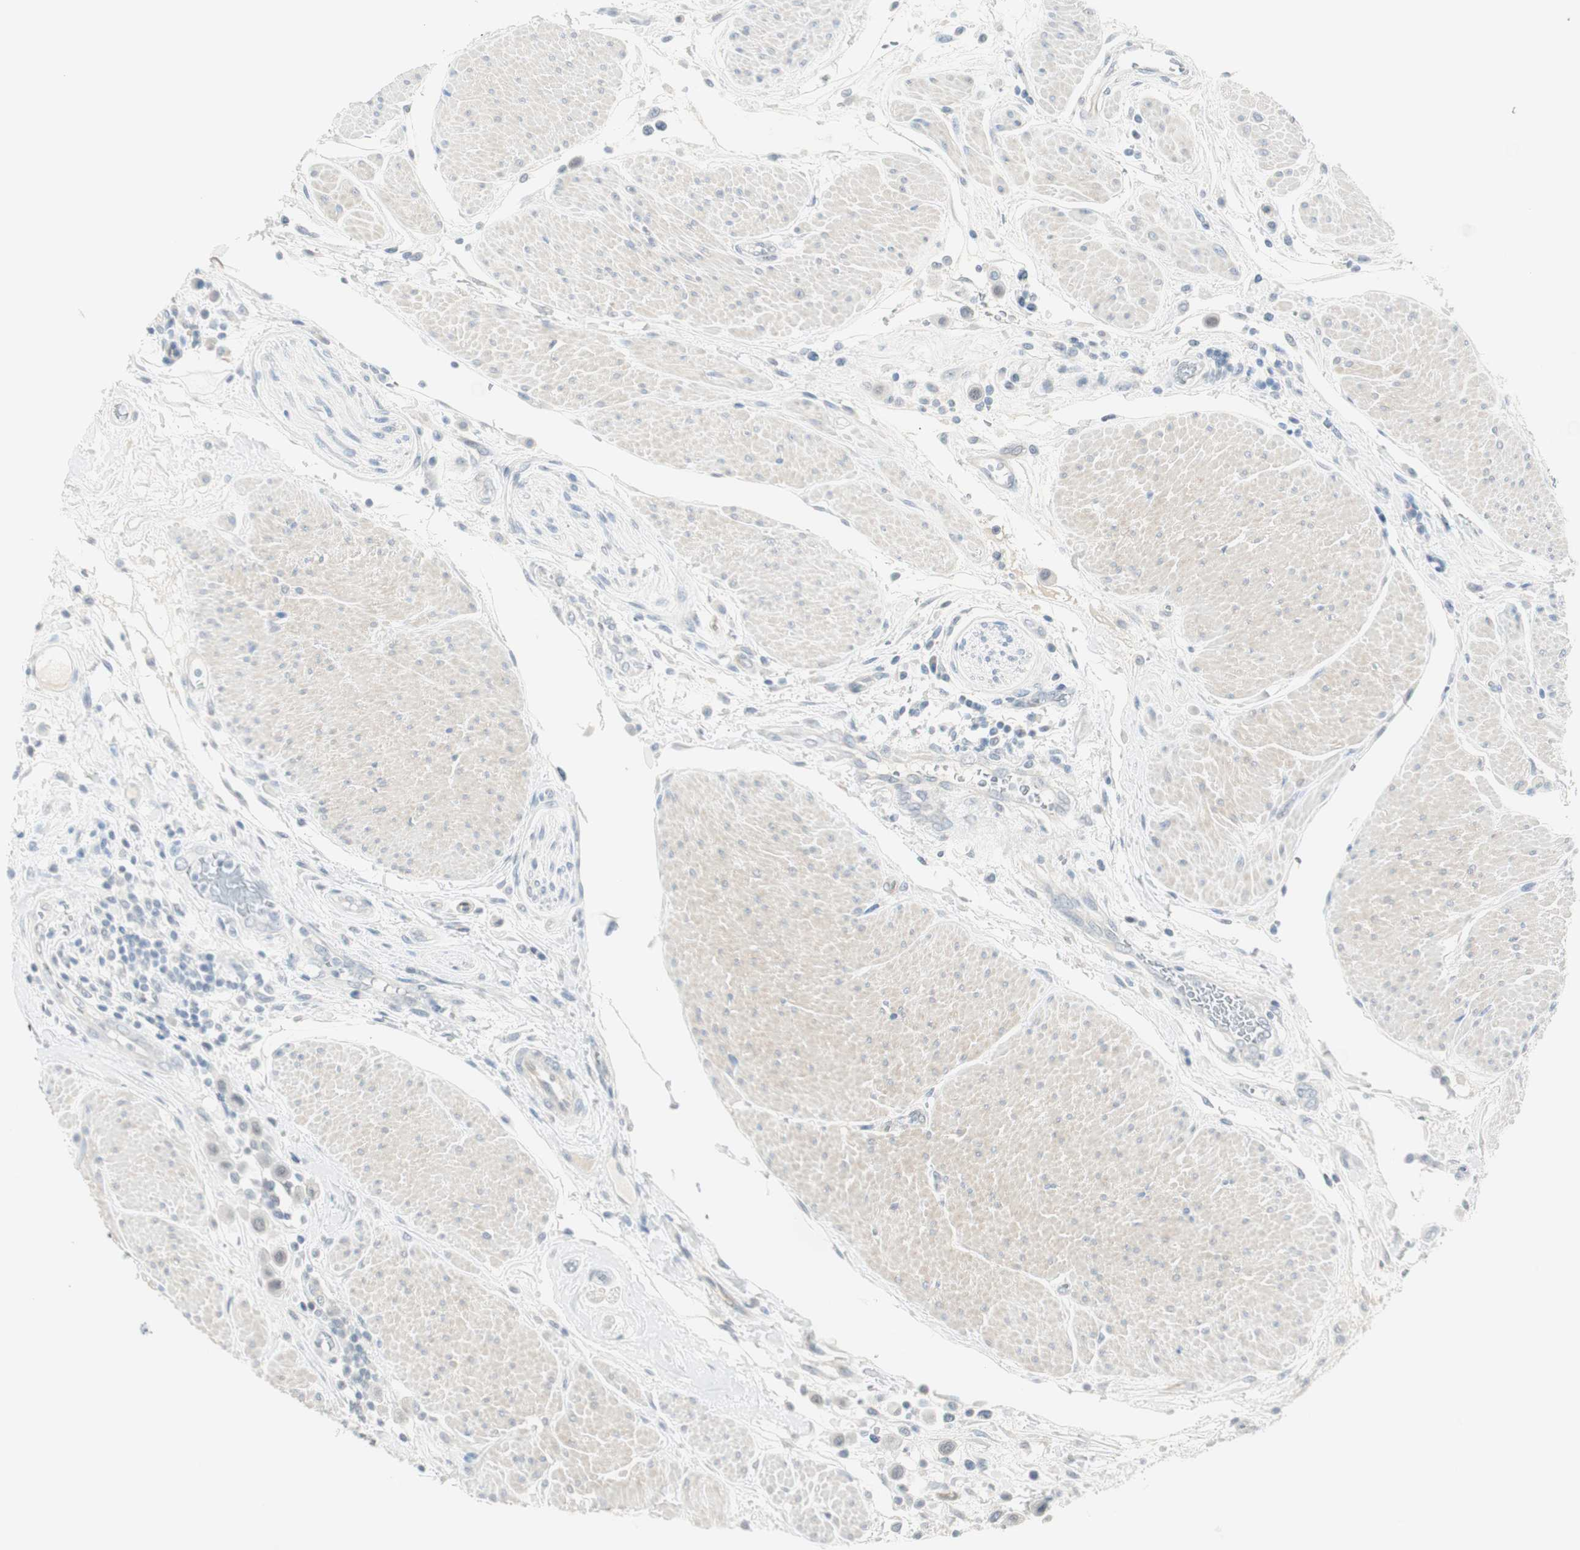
{"staining": {"intensity": "negative", "quantity": "none", "location": "none"}, "tissue": "urothelial cancer", "cell_type": "Tumor cells", "image_type": "cancer", "snomed": [{"axis": "morphology", "description": "Urothelial carcinoma, High grade"}, {"axis": "topography", "description": "Urinary bladder"}], "caption": "Urothelial carcinoma (high-grade) stained for a protein using immunohistochemistry (IHC) shows no expression tumor cells.", "gene": "MLLT10", "patient": {"sex": "male", "age": 50}}